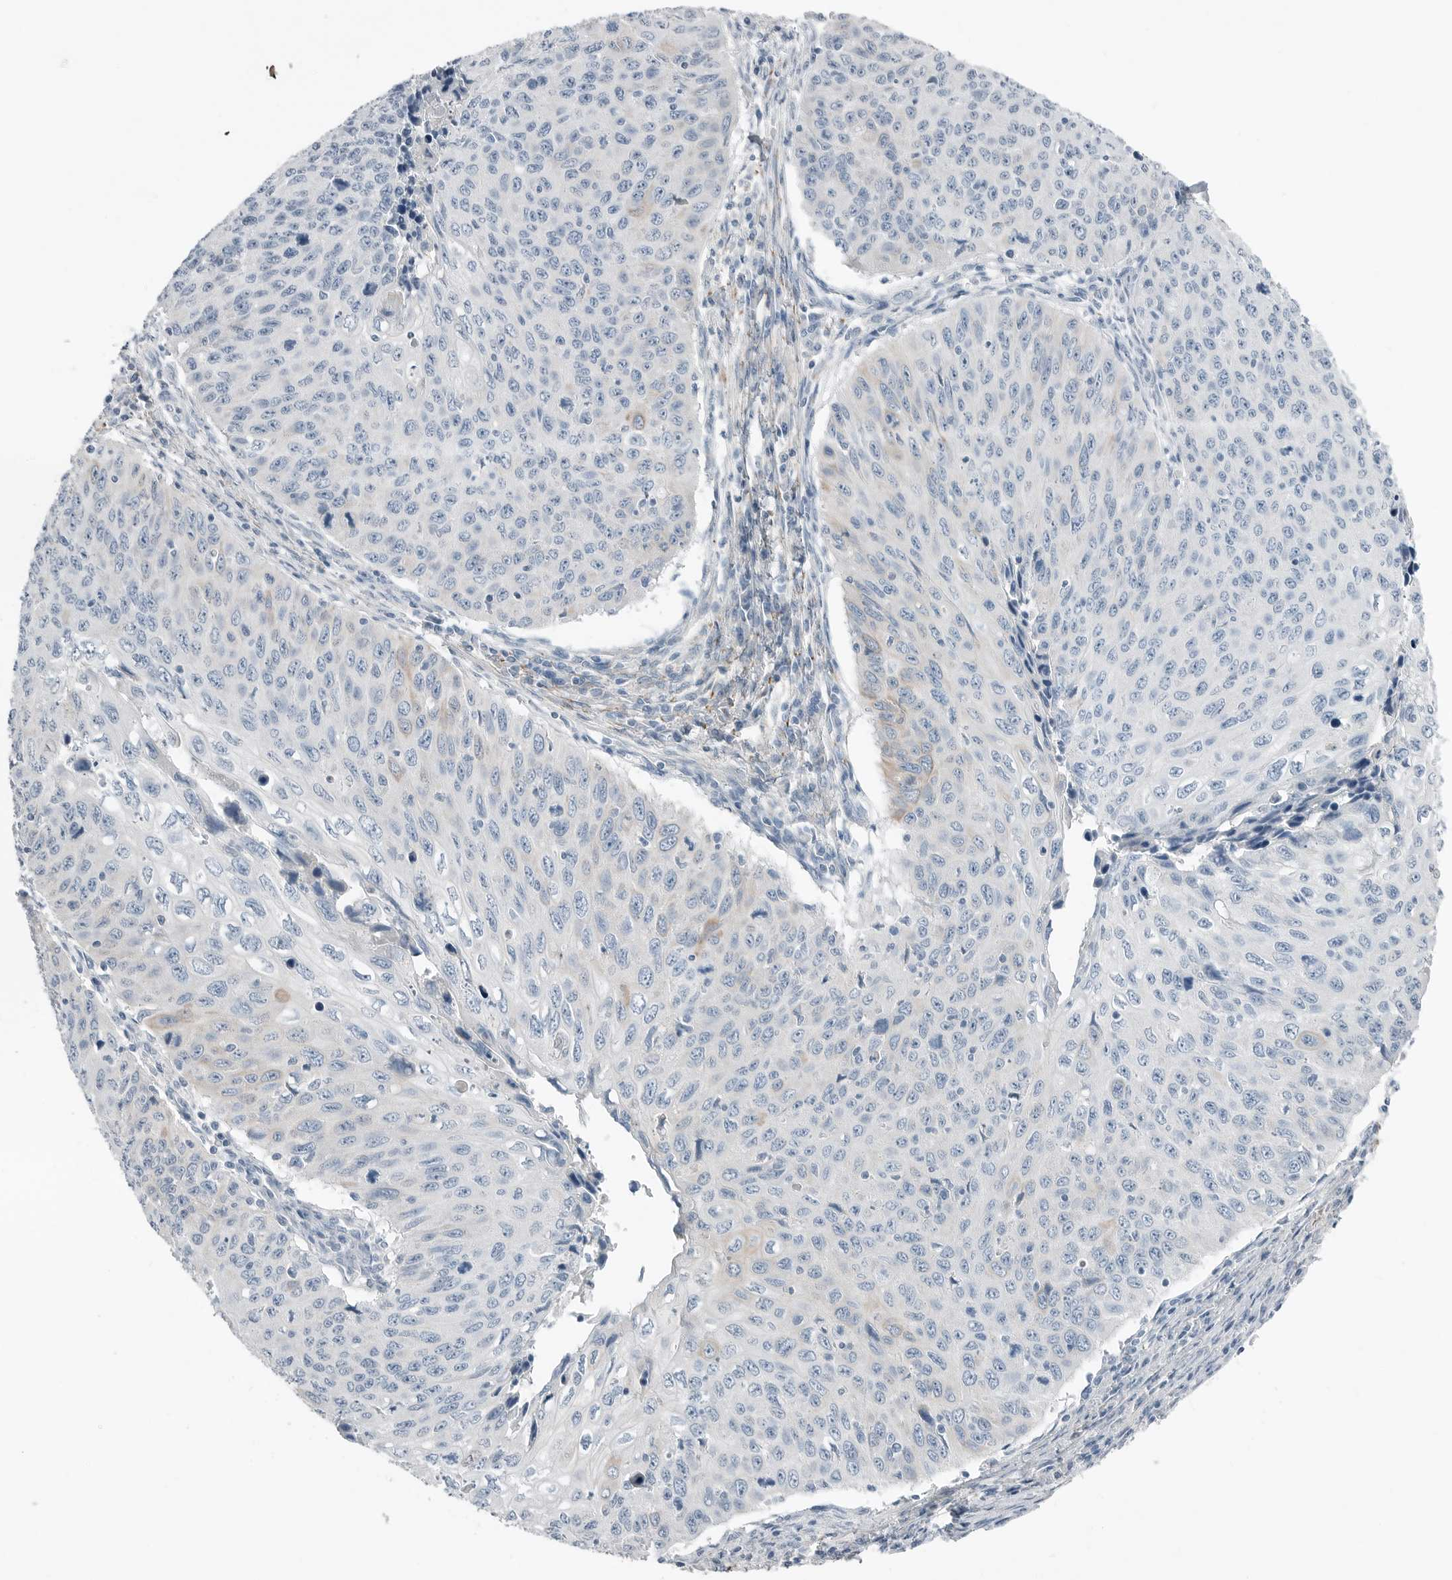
{"staining": {"intensity": "negative", "quantity": "none", "location": "none"}, "tissue": "cervical cancer", "cell_type": "Tumor cells", "image_type": "cancer", "snomed": [{"axis": "morphology", "description": "Squamous cell carcinoma, NOS"}, {"axis": "topography", "description": "Cervix"}], "caption": "There is no significant expression in tumor cells of squamous cell carcinoma (cervical). (DAB (3,3'-diaminobenzidine) immunohistochemistry with hematoxylin counter stain).", "gene": "SERPINB7", "patient": {"sex": "female", "age": 53}}